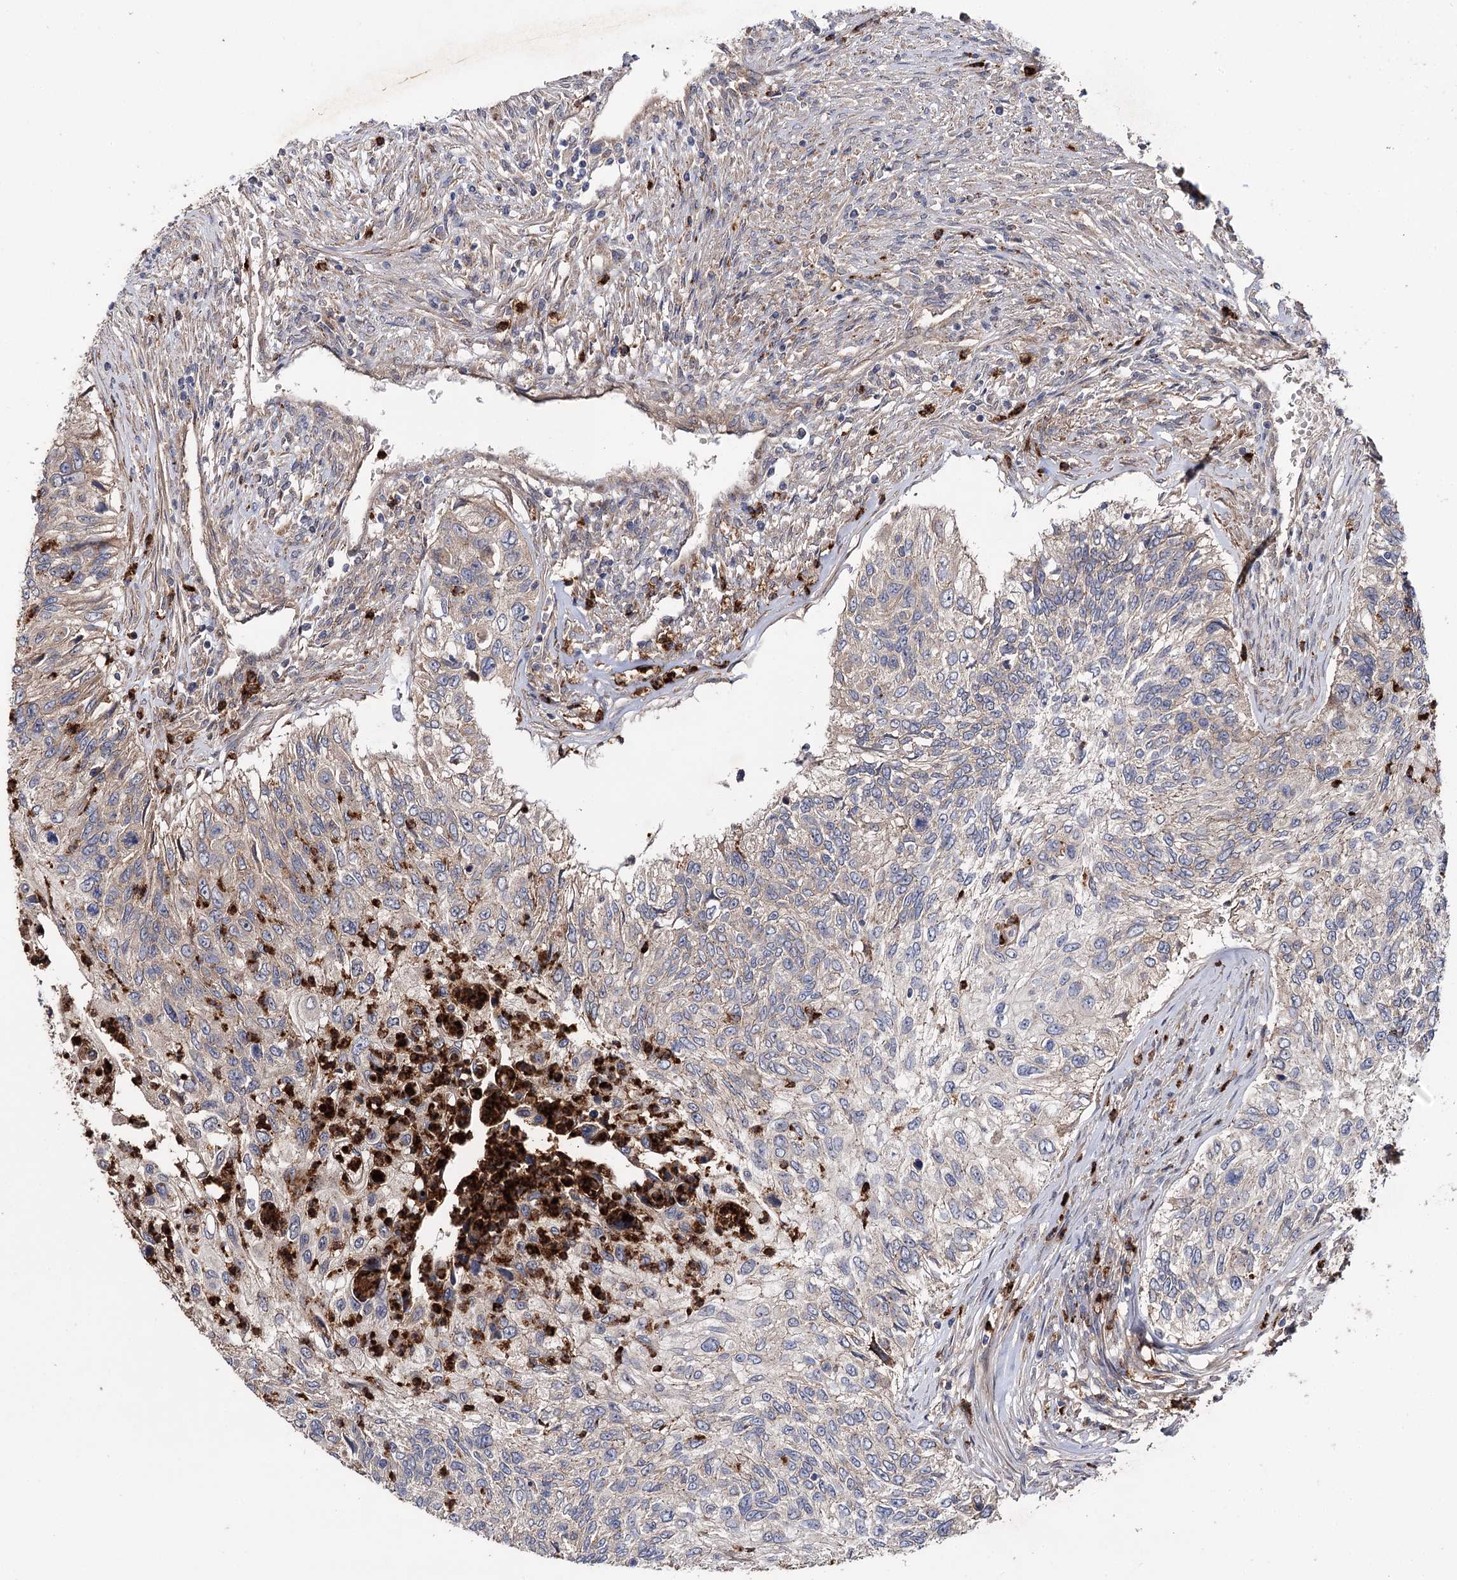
{"staining": {"intensity": "weak", "quantity": "<25%", "location": "cytoplasmic/membranous"}, "tissue": "urothelial cancer", "cell_type": "Tumor cells", "image_type": "cancer", "snomed": [{"axis": "morphology", "description": "Urothelial carcinoma, High grade"}, {"axis": "topography", "description": "Urinary bladder"}], "caption": "Tumor cells are negative for brown protein staining in urothelial cancer.", "gene": "MINDY3", "patient": {"sex": "female", "age": 60}}